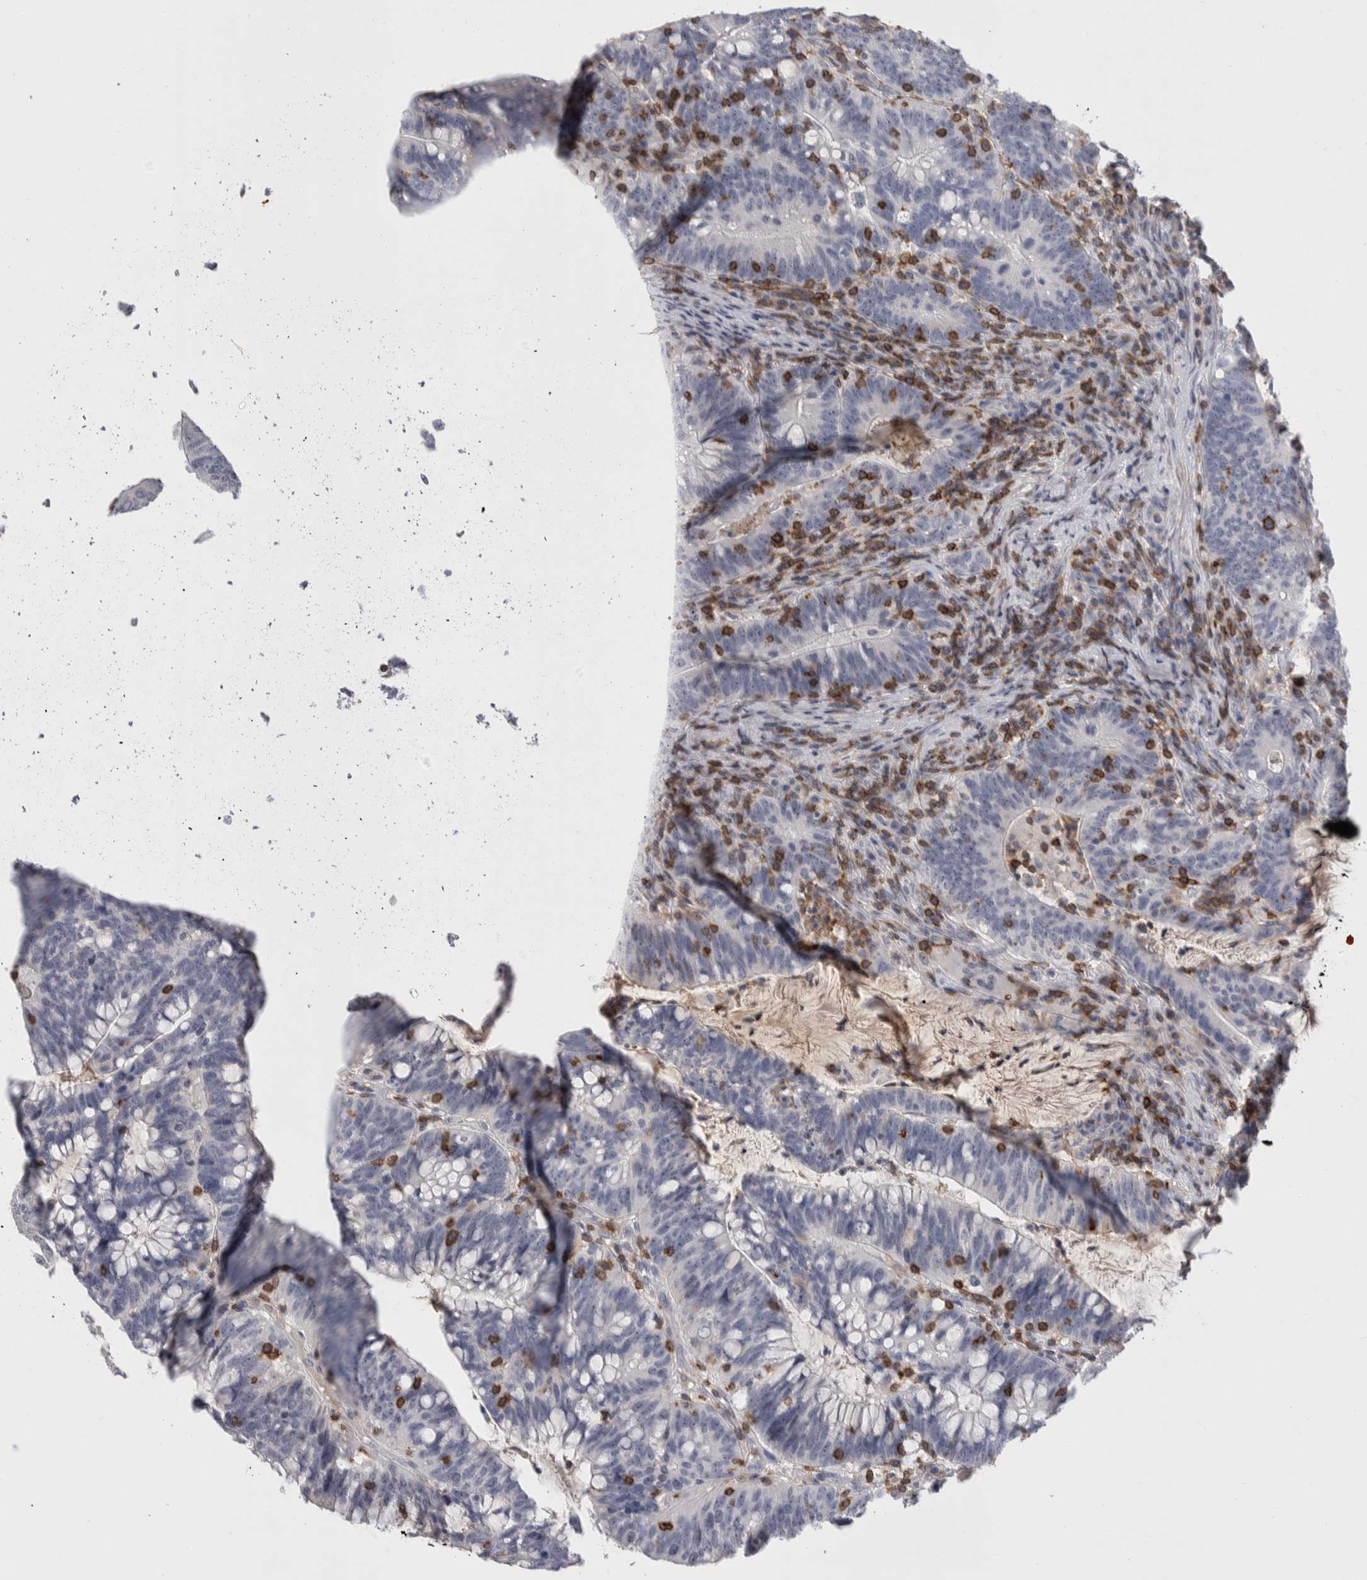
{"staining": {"intensity": "negative", "quantity": "none", "location": "none"}, "tissue": "colorectal cancer", "cell_type": "Tumor cells", "image_type": "cancer", "snomed": [{"axis": "morphology", "description": "Adenocarcinoma, NOS"}, {"axis": "topography", "description": "Colon"}], "caption": "Immunohistochemistry (IHC) photomicrograph of human colorectal cancer (adenocarcinoma) stained for a protein (brown), which demonstrates no positivity in tumor cells.", "gene": "CEP295NL", "patient": {"sex": "female", "age": 66}}